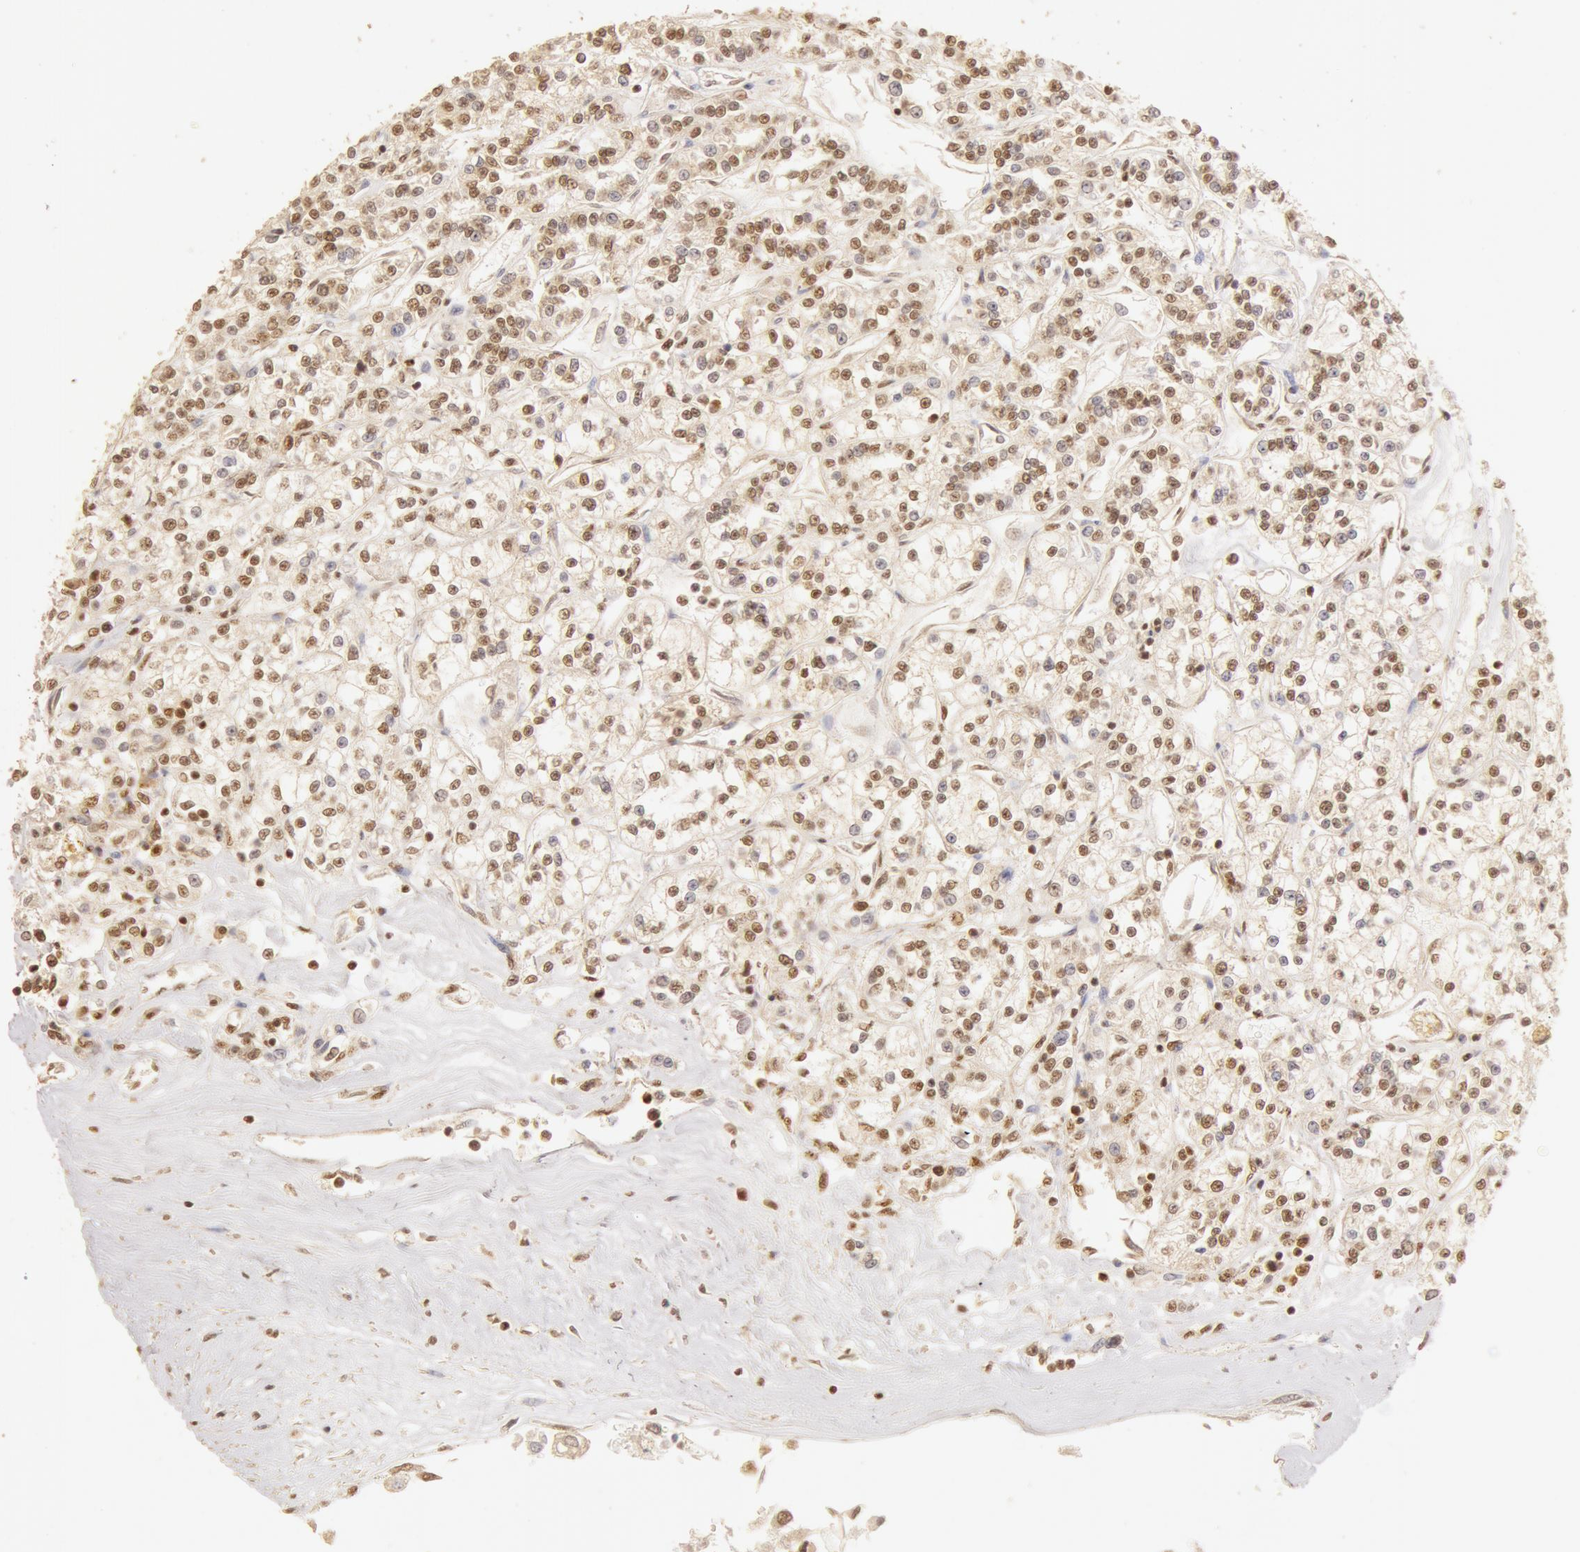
{"staining": {"intensity": "moderate", "quantity": ">75%", "location": "cytoplasmic/membranous,nuclear"}, "tissue": "renal cancer", "cell_type": "Tumor cells", "image_type": "cancer", "snomed": [{"axis": "morphology", "description": "Adenocarcinoma, NOS"}, {"axis": "topography", "description": "Kidney"}], "caption": "High-power microscopy captured an IHC image of renal cancer (adenocarcinoma), revealing moderate cytoplasmic/membranous and nuclear positivity in approximately >75% of tumor cells.", "gene": "SNRNP70", "patient": {"sex": "female", "age": 76}}